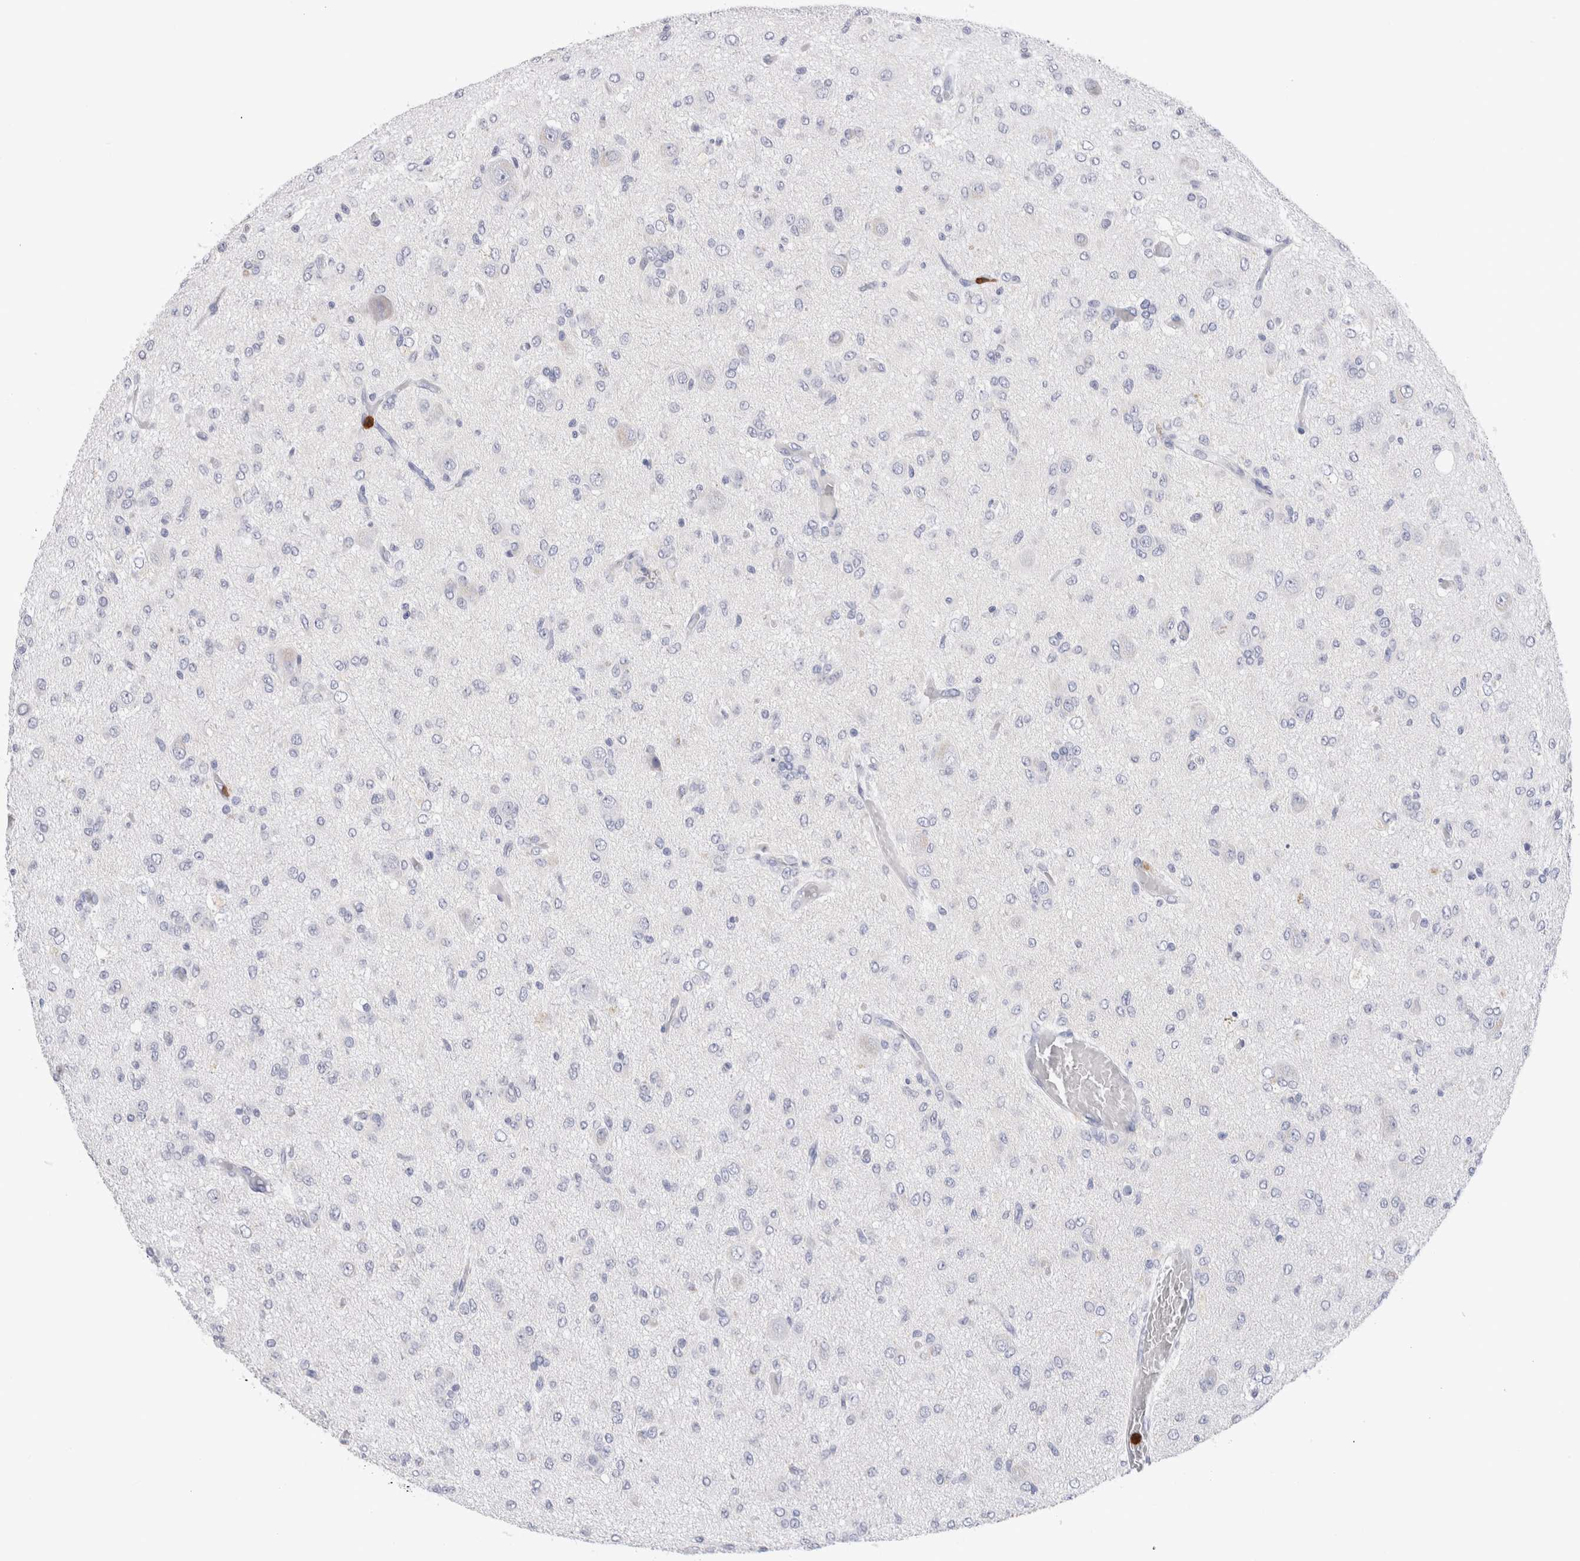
{"staining": {"intensity": "negative", "quantity": "none", "location": "none"}, "tissue": "glioma", "cell_type": "Tumor cells", "image_type": "cancer", "snomed": [{"axis": "morphology", "description": "Glioma, malignant, High grade"}, {"axis": "topography", "description": "Brain"}], "caption": "High power microscopy micrograph of an IHC image of malignant glioma (high-grade), revealing no significant staining in tumor cells. The staining was performed using DAB to visualize the protein expression in brown, while the nuclei were stained in blue with hematoxylin (Magnification: 20x).", "gene": "SLC10A5", "patient": {"sex": "female", "age": 59}}